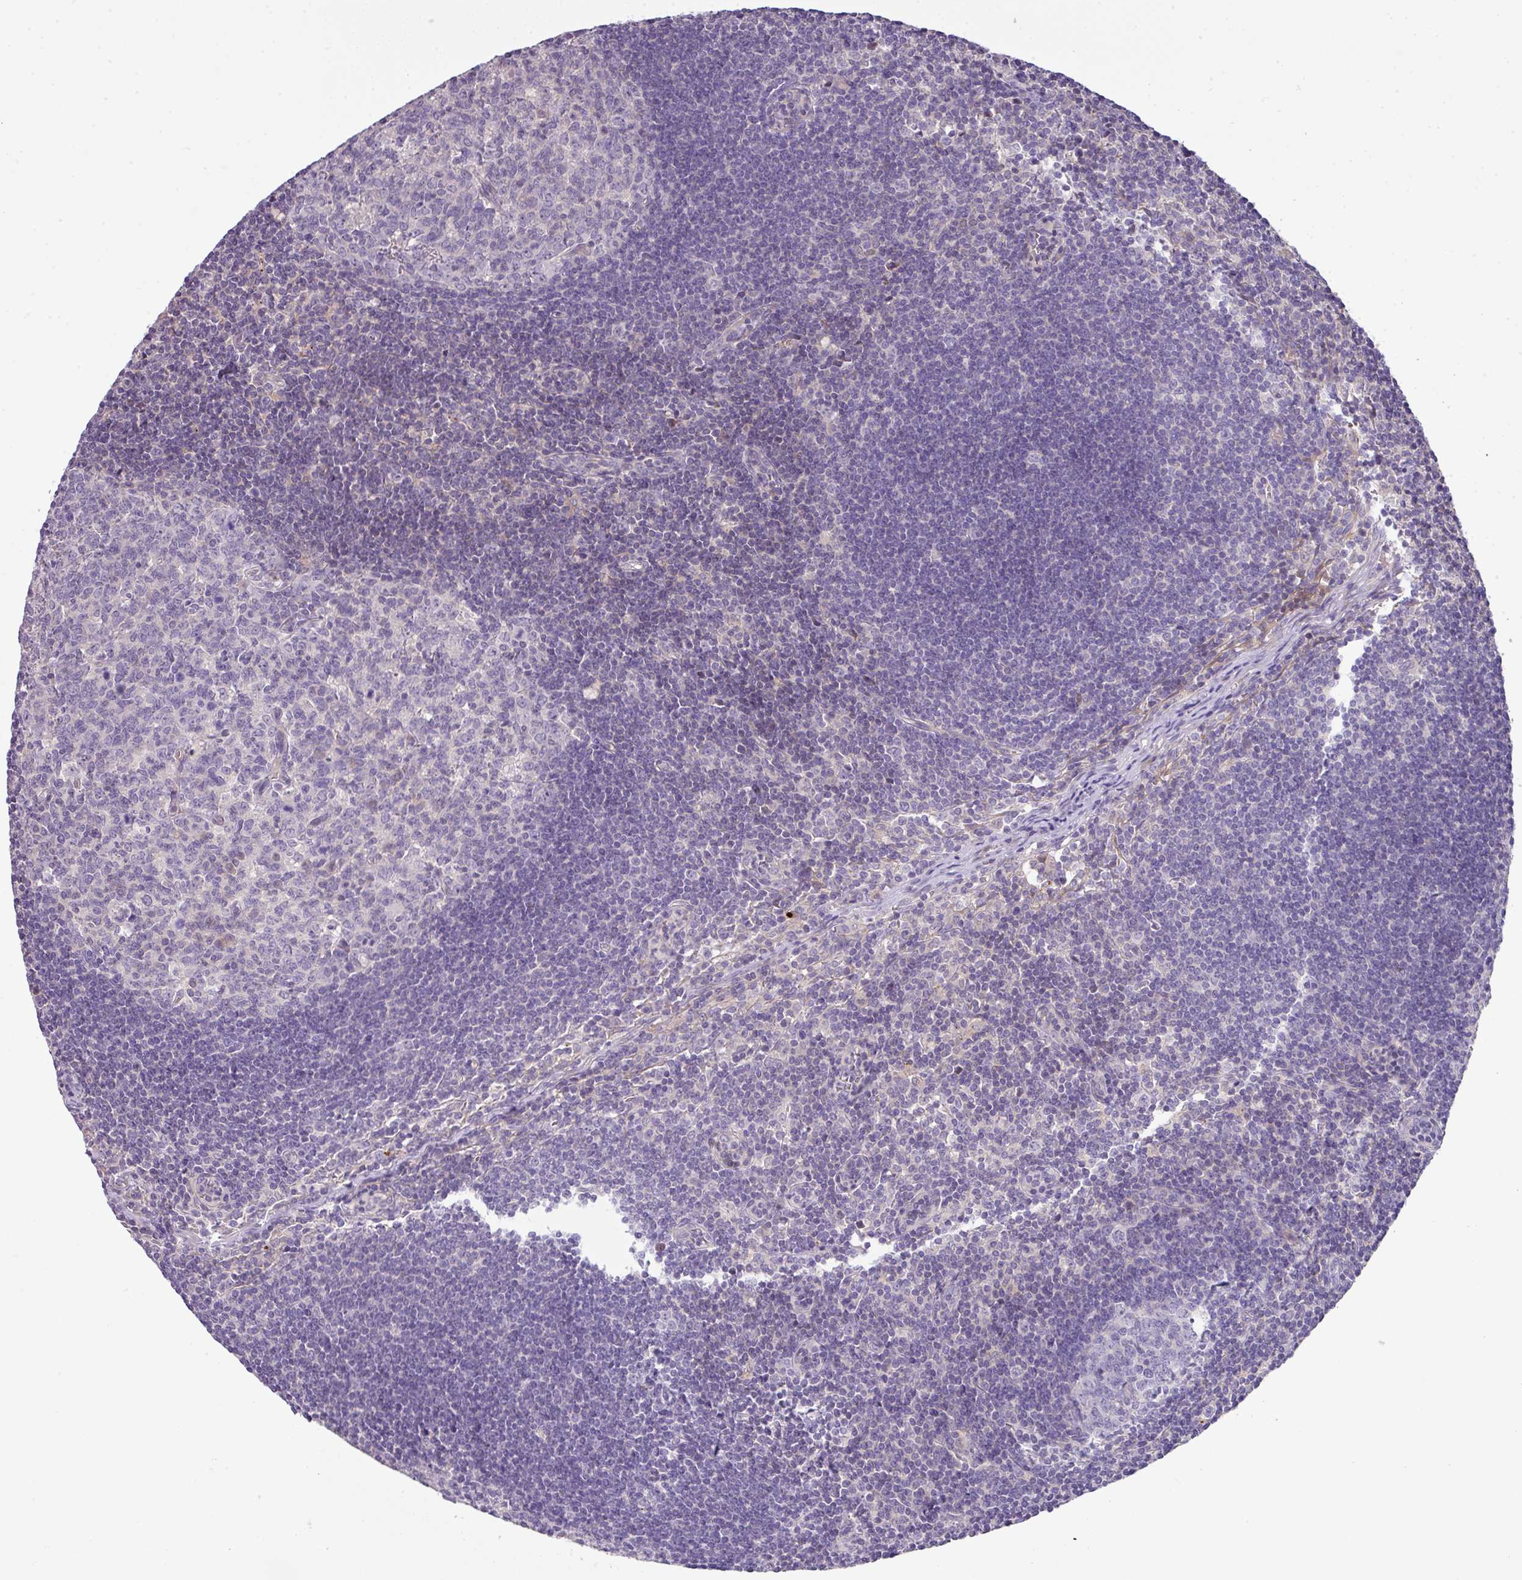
{"staining": {"intensity": "negative", "quantity": "none", "location": "none"}, "tissue": "lymph node", "cell_type": "Germinal center cells", "image_type": "normal", "snomed": [{"axis": "morphology", "description": "Normal tissue, NOS"}, {"axis": "topography", "description": "Lymph node"}], "caption": "IHC photomicrograph of unremarkable lymph node: human lymph node stained with DAB (3,3'-diaminobenzidine) shows no significant protein staining in germinal center cells.", "gene": "PIK3R5", "patient": {"sex": "female", "age": 29}}